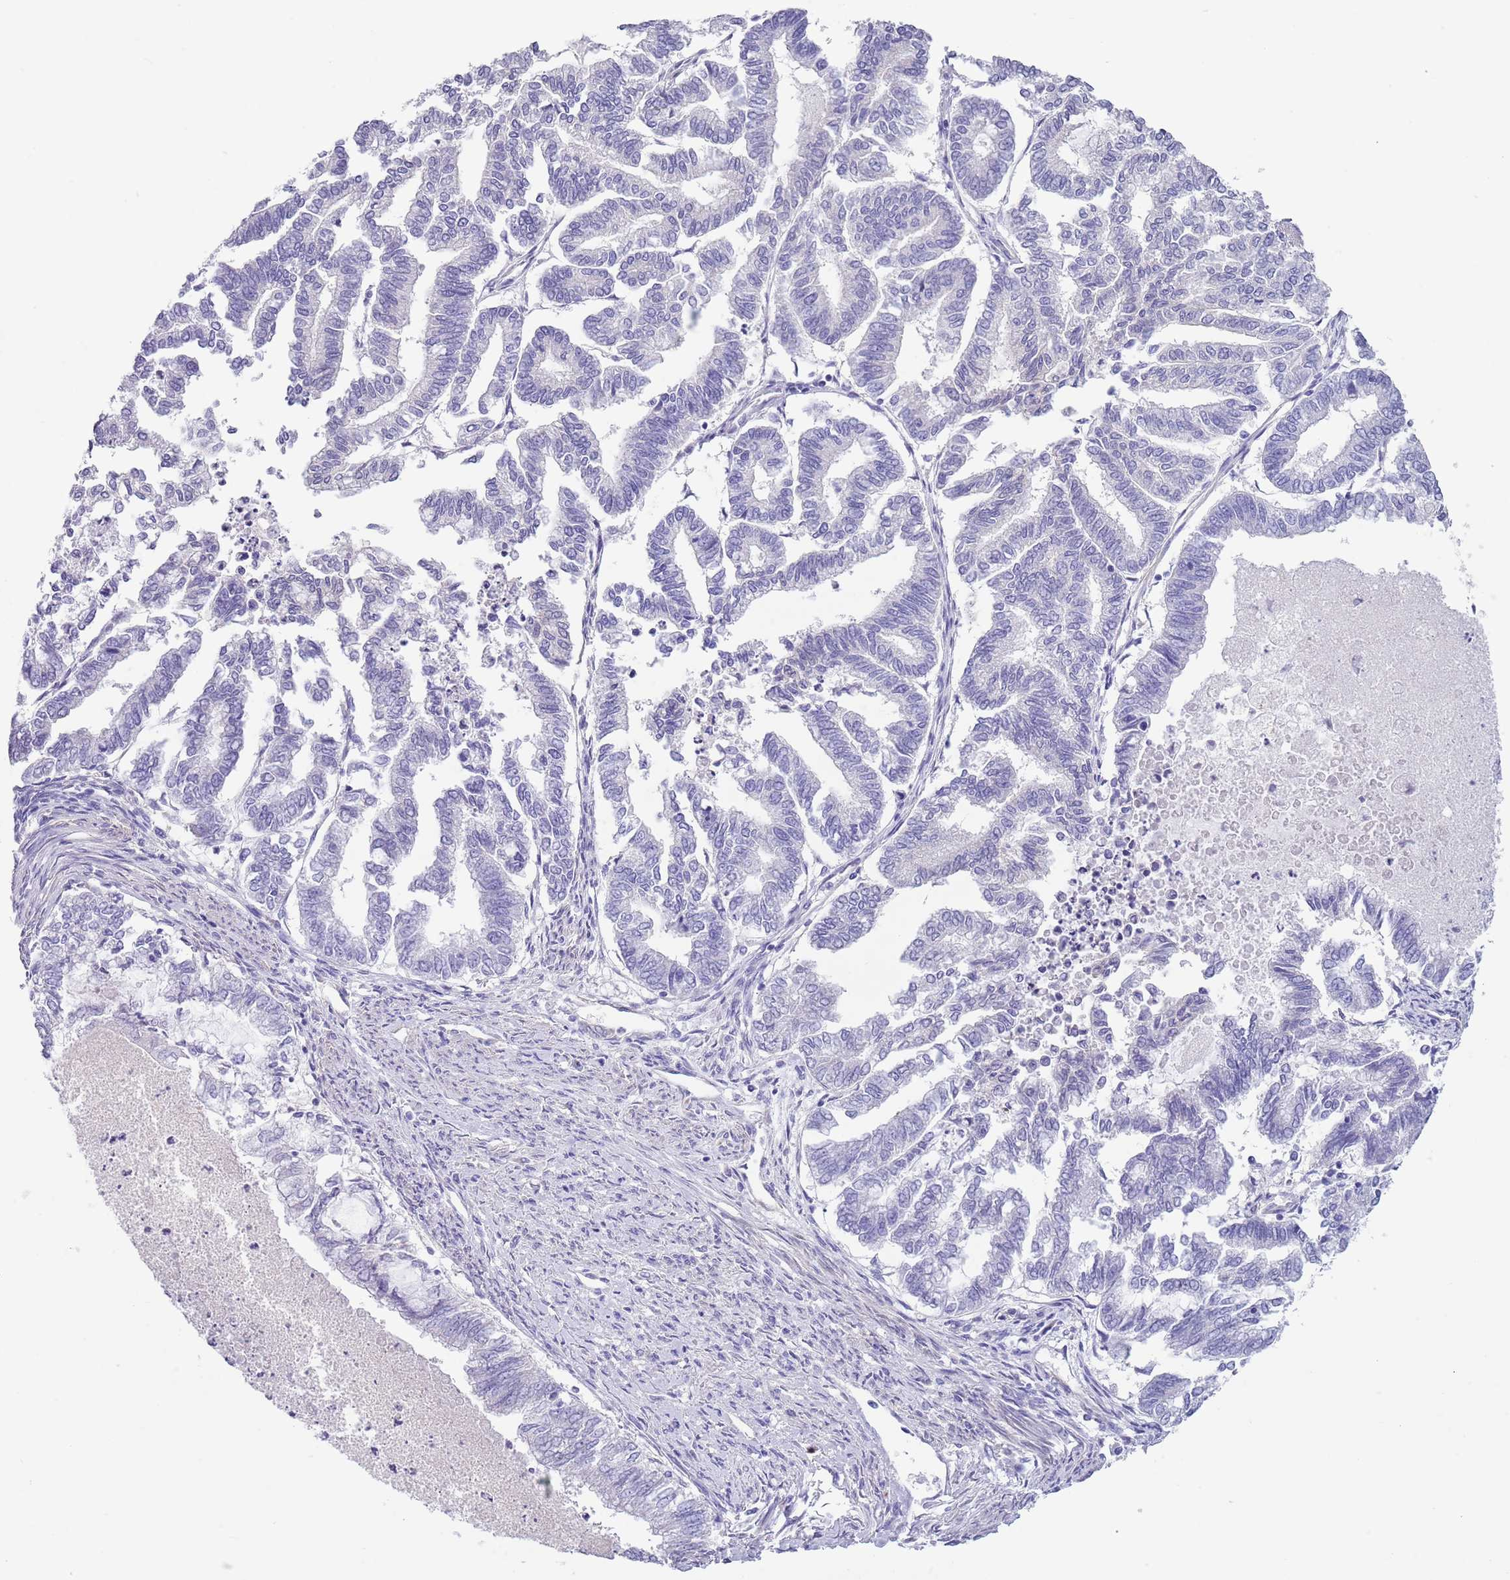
{"staining": {"intensity": "negative", "quantity": "none", "location": "none"}, "tissue": "endometrial cancer", "cell_type": "Tumor cells", "image_type": "cancer", "snomed": [{"axis": "morphology", "description": "Adenocarcinoma, NOS"}, {"axis": "topography", "description": "Endometrium"}], "caption": "Adenocarcinoma (endometrial) was stained to show a protein in brown. There is no significant staining in tumor cells. The staining is performed using DAB brown chromogen with nuclei counter-stained in using hematoxylin.", "gene": "TSGA13", "patient": {"sex": "female", "age": 79}}